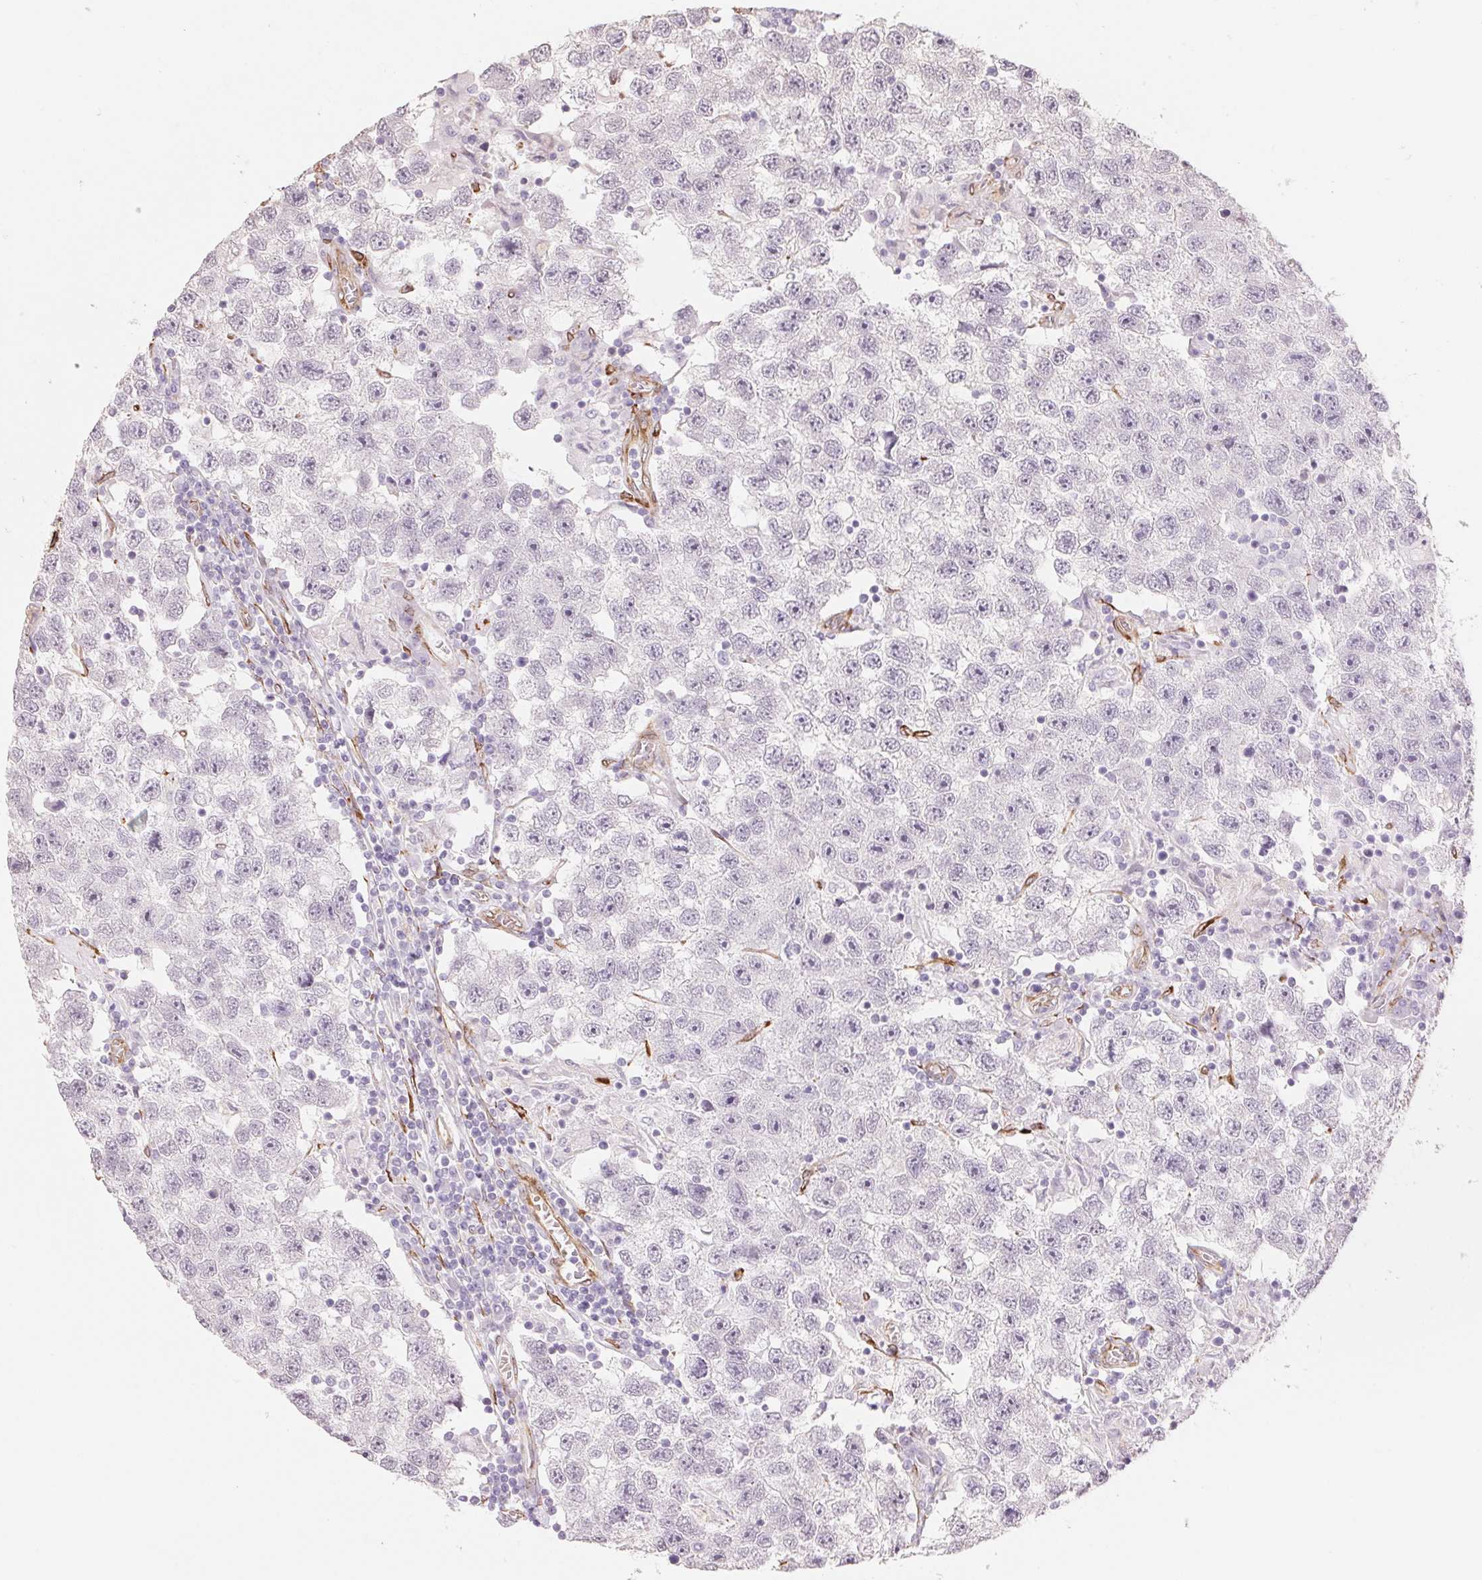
{"staining": {"intensity": "negative", "quantity": "none", "location": "none"}, "tissue": "testis cancer", "cell_type": "Tumor cells", "image_type": "cancer", "snomed": [{"axis": "morphology", "description": "Seminoma, NOS"}, {"axis": "topography", "description": "Testis"}], "caption": "Immunohistochemical staining of human testis seminoma displays no significant staining in tumor cells.", "gene": "FKBP10", "patient": {"sex": "male", "age": 26}}